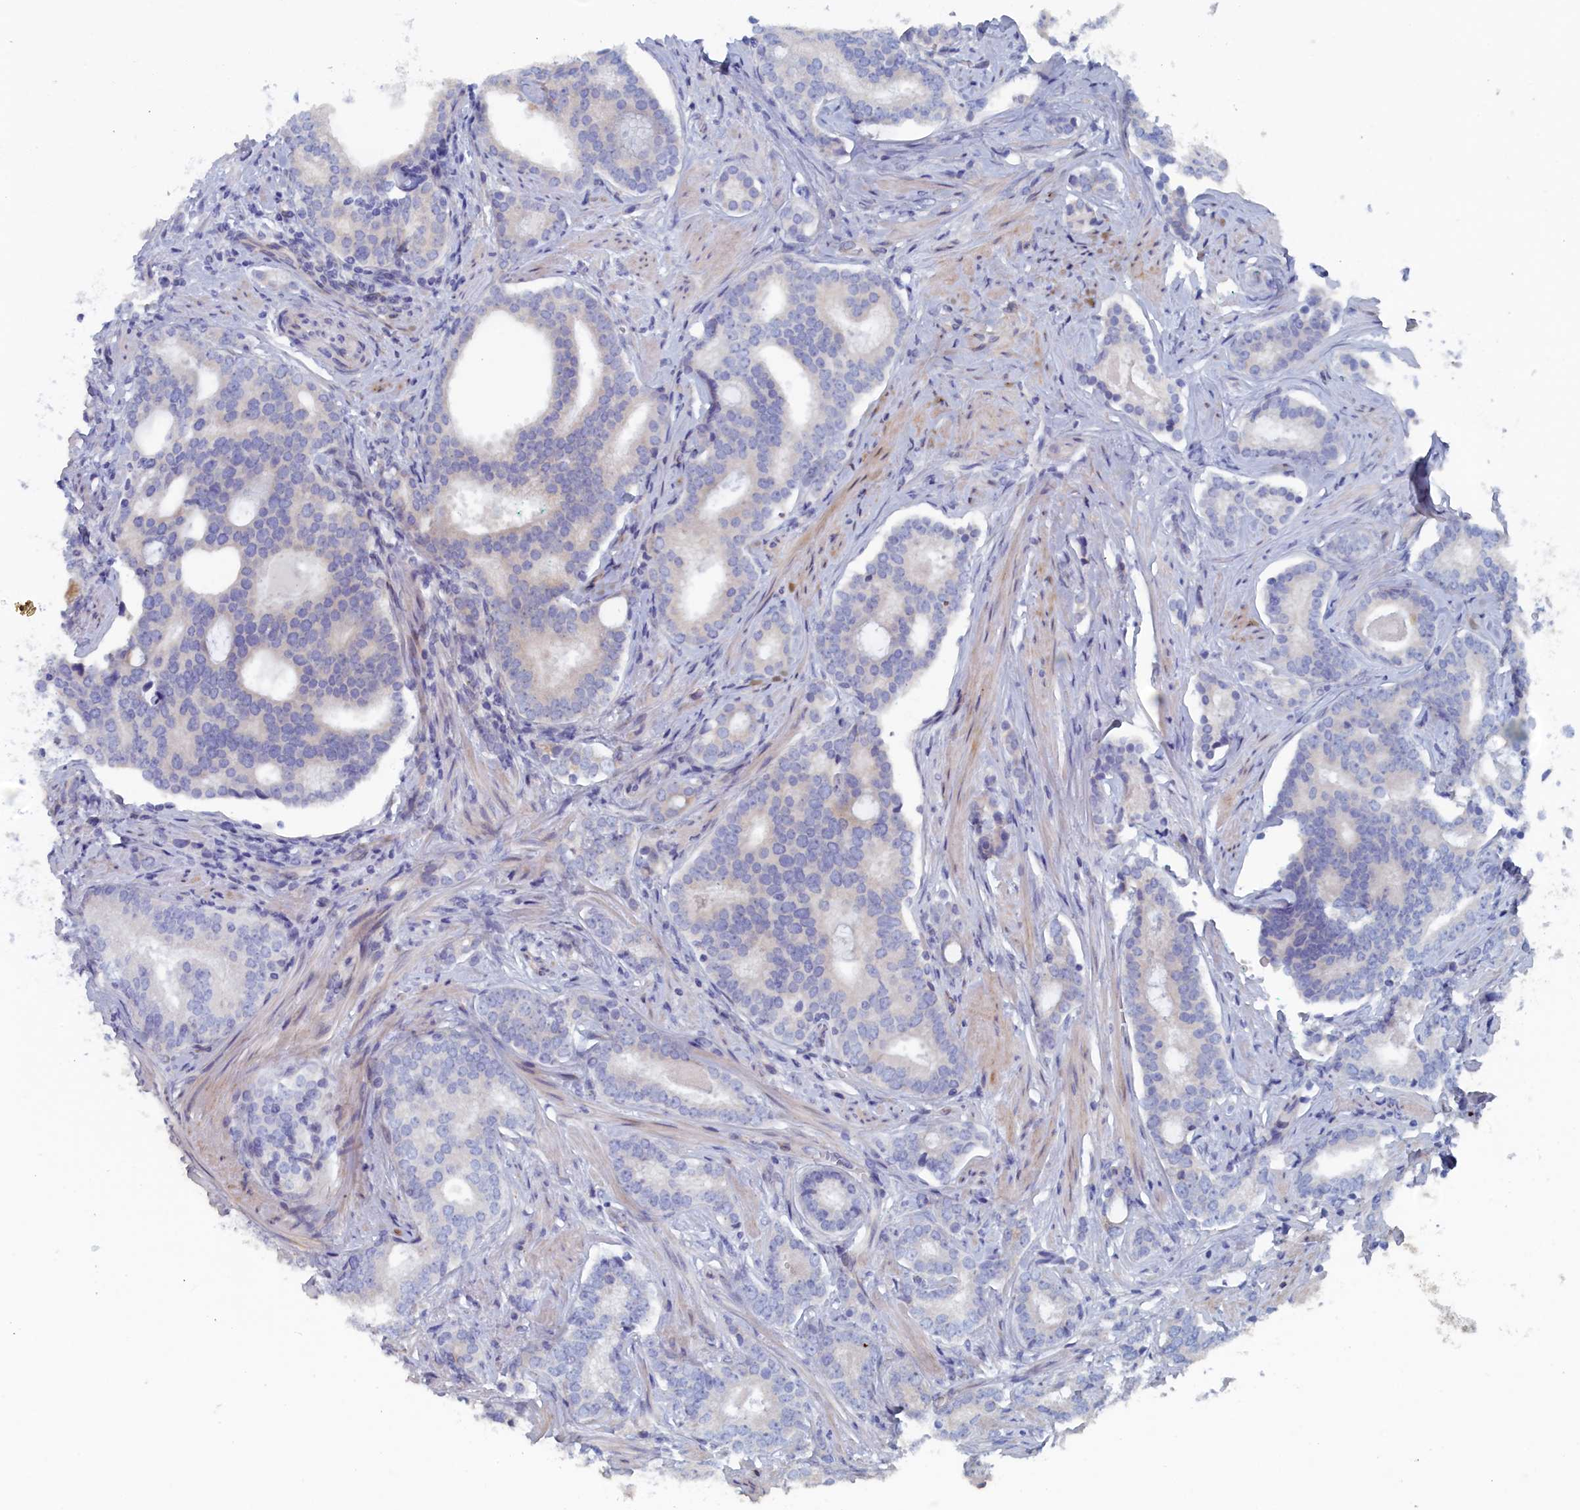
{"staining": {"intensity": "negative", "quantity": "none", "location": "none"}, "tissue": "prostate cancer", "cell_type": "Tumor cells", "image_type": "cancer", "snomed": [{"axis": "morphology", "description": "Adenocarcinoma, High grade"}, {"axis": "topography", "description": "Prostate"}], "caption": "A micrograph of human prostate cancer is negative for staining in tumor cells.", "gene": "COG7", "patient": {"sex": "male", "age": 63}}